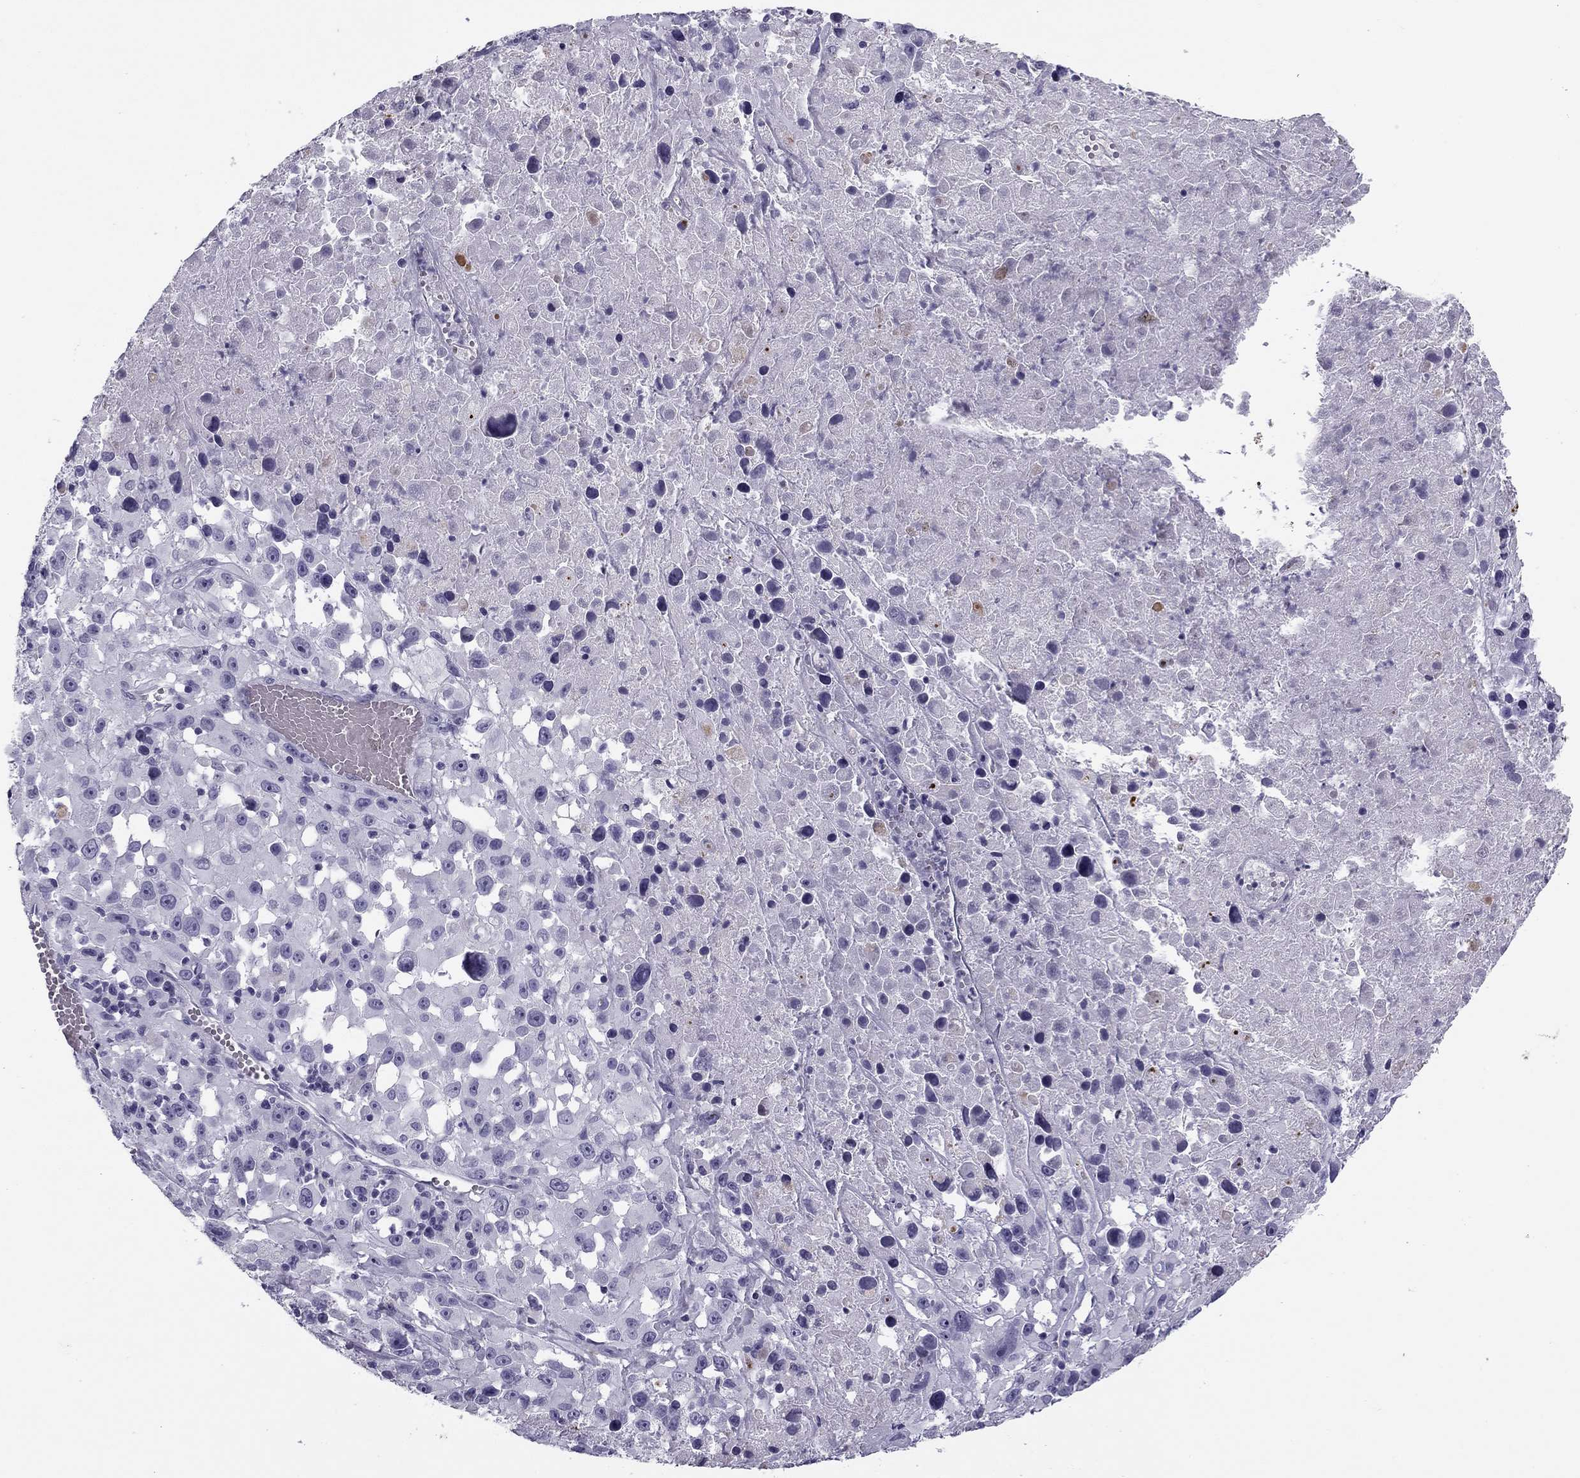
{"staining": {"intensity": "negative", "quantity": "none", "location": "none"}, "tissue": "melanoma", "cell_type": "Tumor cells", "image_type": "cancer", "snomed": [{"axis": "morphology", "description": "Malignant melanoma, Metastatic site"}, {"axis": "topography", "description": "Lymph node"}], "caption": "Human melanoma stained for a protein using immunohistochemistry (IHC) demonstrates no expression in tumor cells.", "gene": "MC5R", "patient": {"sex": "male", "age": 50}}